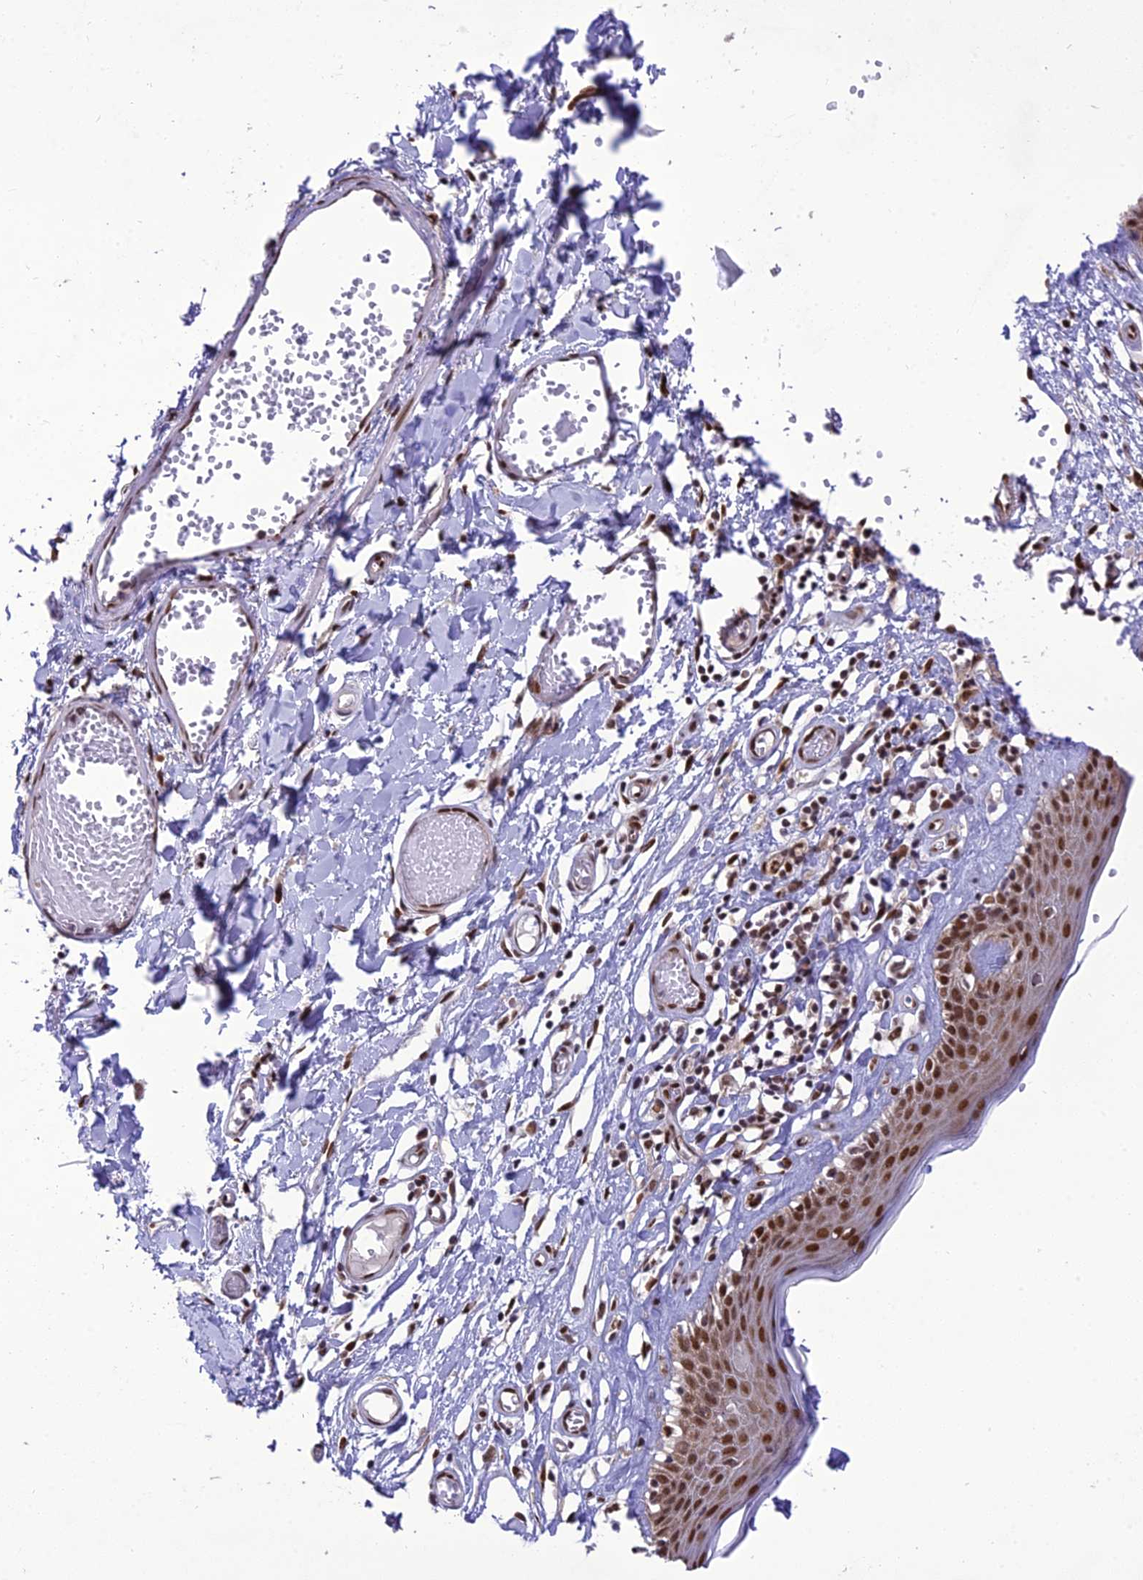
{"staining": {"intensity": "strong", "quantity": ">75%", "location": "nuclear"}, "tissue": "skin", "cell_type": "Epidermal cells", "image_type": "normal", "snomed": [{"axis": "morphology", "description": "Normal tissue, NOS"}, {"axis": "topography", "description": "Adipose tissue"}, {"axis": "topography", "description": "Vascular tissue"}, {"axis": "topography", "description": "Vulva"}, {"axis": "topography", "description": "Peripheral nerve tissue"}], "caption": "Brown immunohistochemical staining in benign skin displays strong nuclear expression in approximately >75% of epidermal cells.", "gene": "DDX1", "patient": {"sex": "female", "age": 86}}